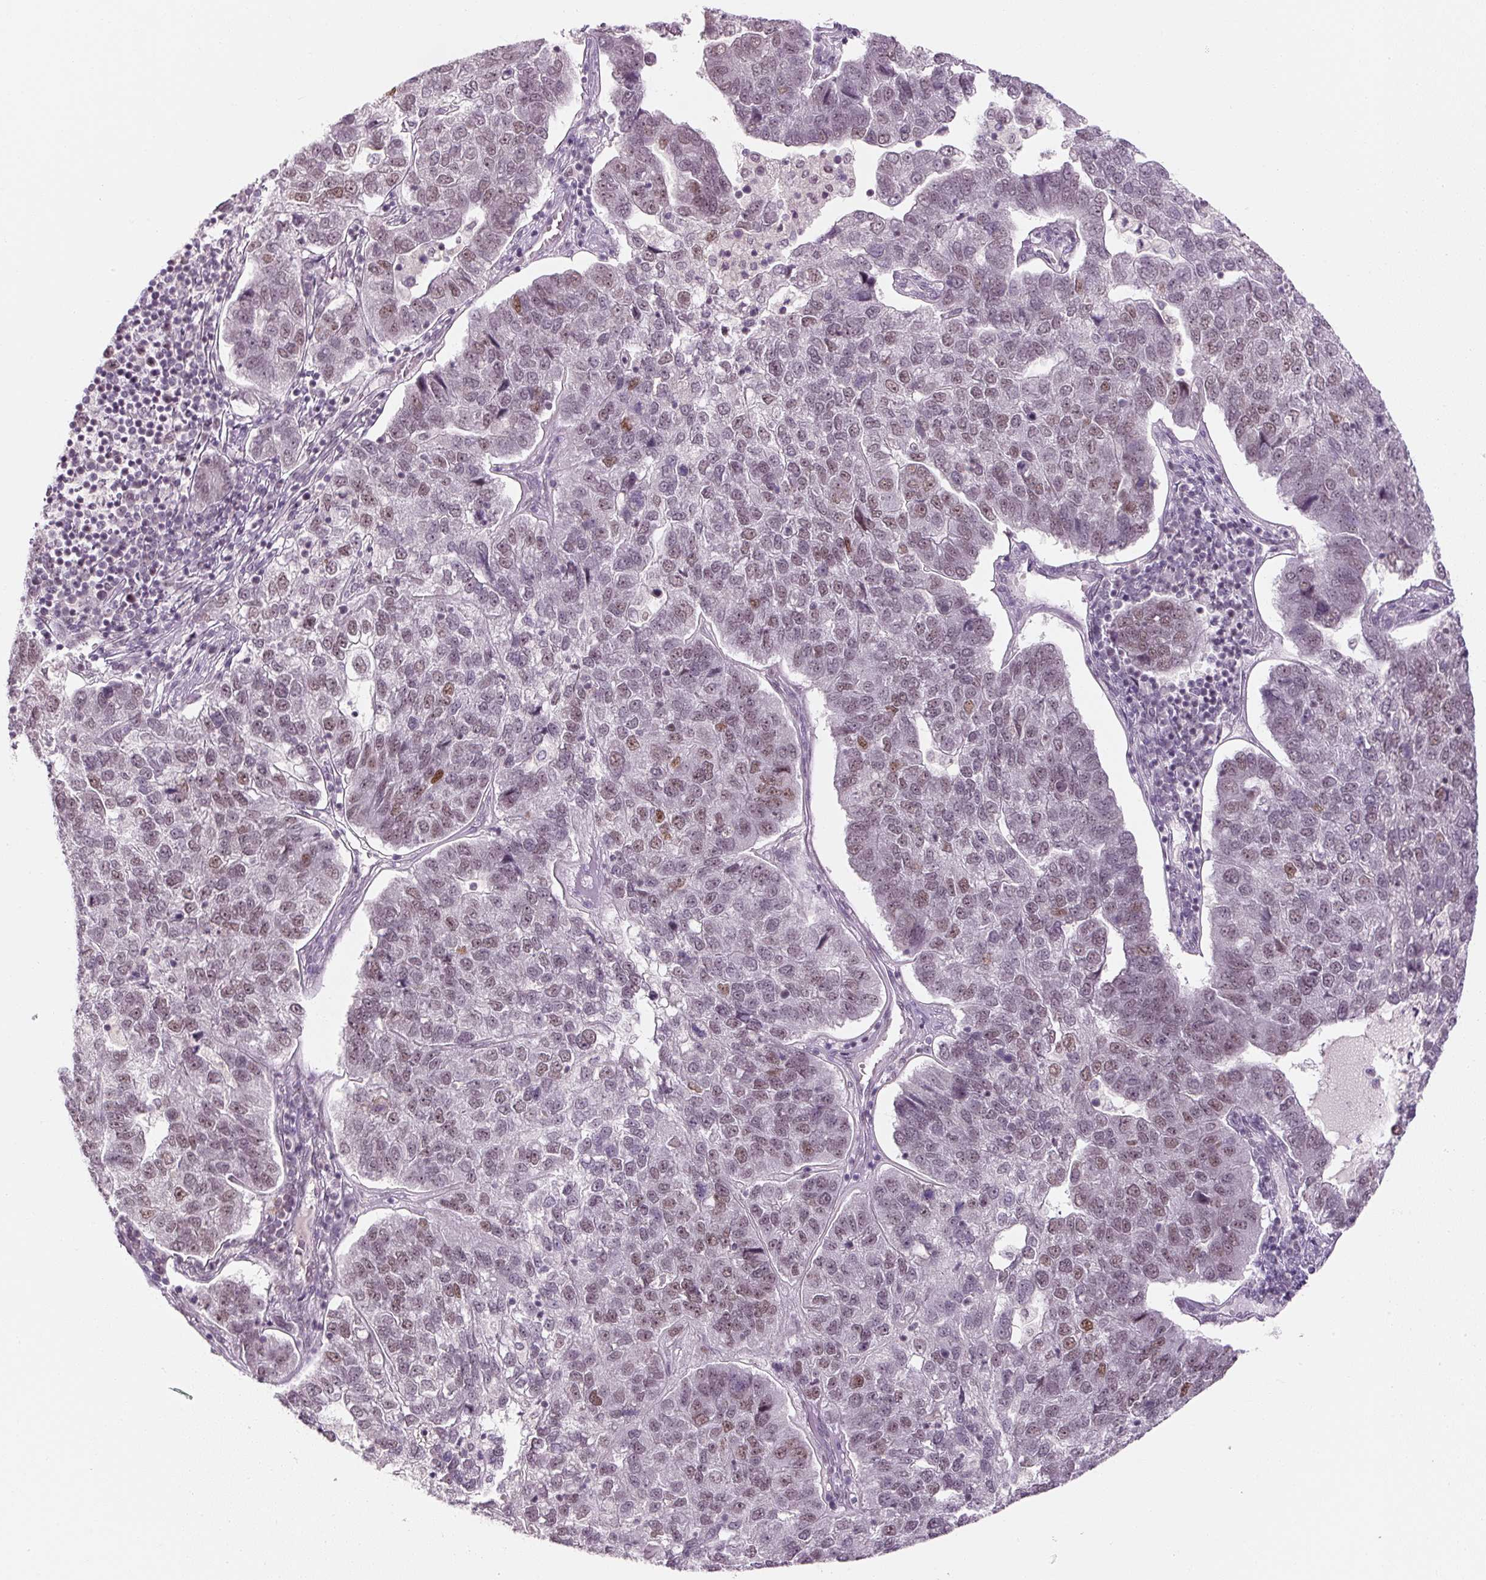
{"staining": {"intensity": "moderate", "quantity": "25%-75%", "location": "nuclear"}, "tissue": "pancreatic cancer", "cell_type": "Tumor cells", "image_type": "cancer", "snomed": [{"axis": "morphology", "description": "Adenocarcinoma, NOS"}, {"axis": "topography", "description": "Pancreas"}], "caption": "IHC of pancreatic cancer (adenocarcinoma) displays medium levels of moderate nuclear positivity in about 25%-75% of tumor cells.", "gene": "U2AF2", "patient": {"sex": "female", "age": 61}}